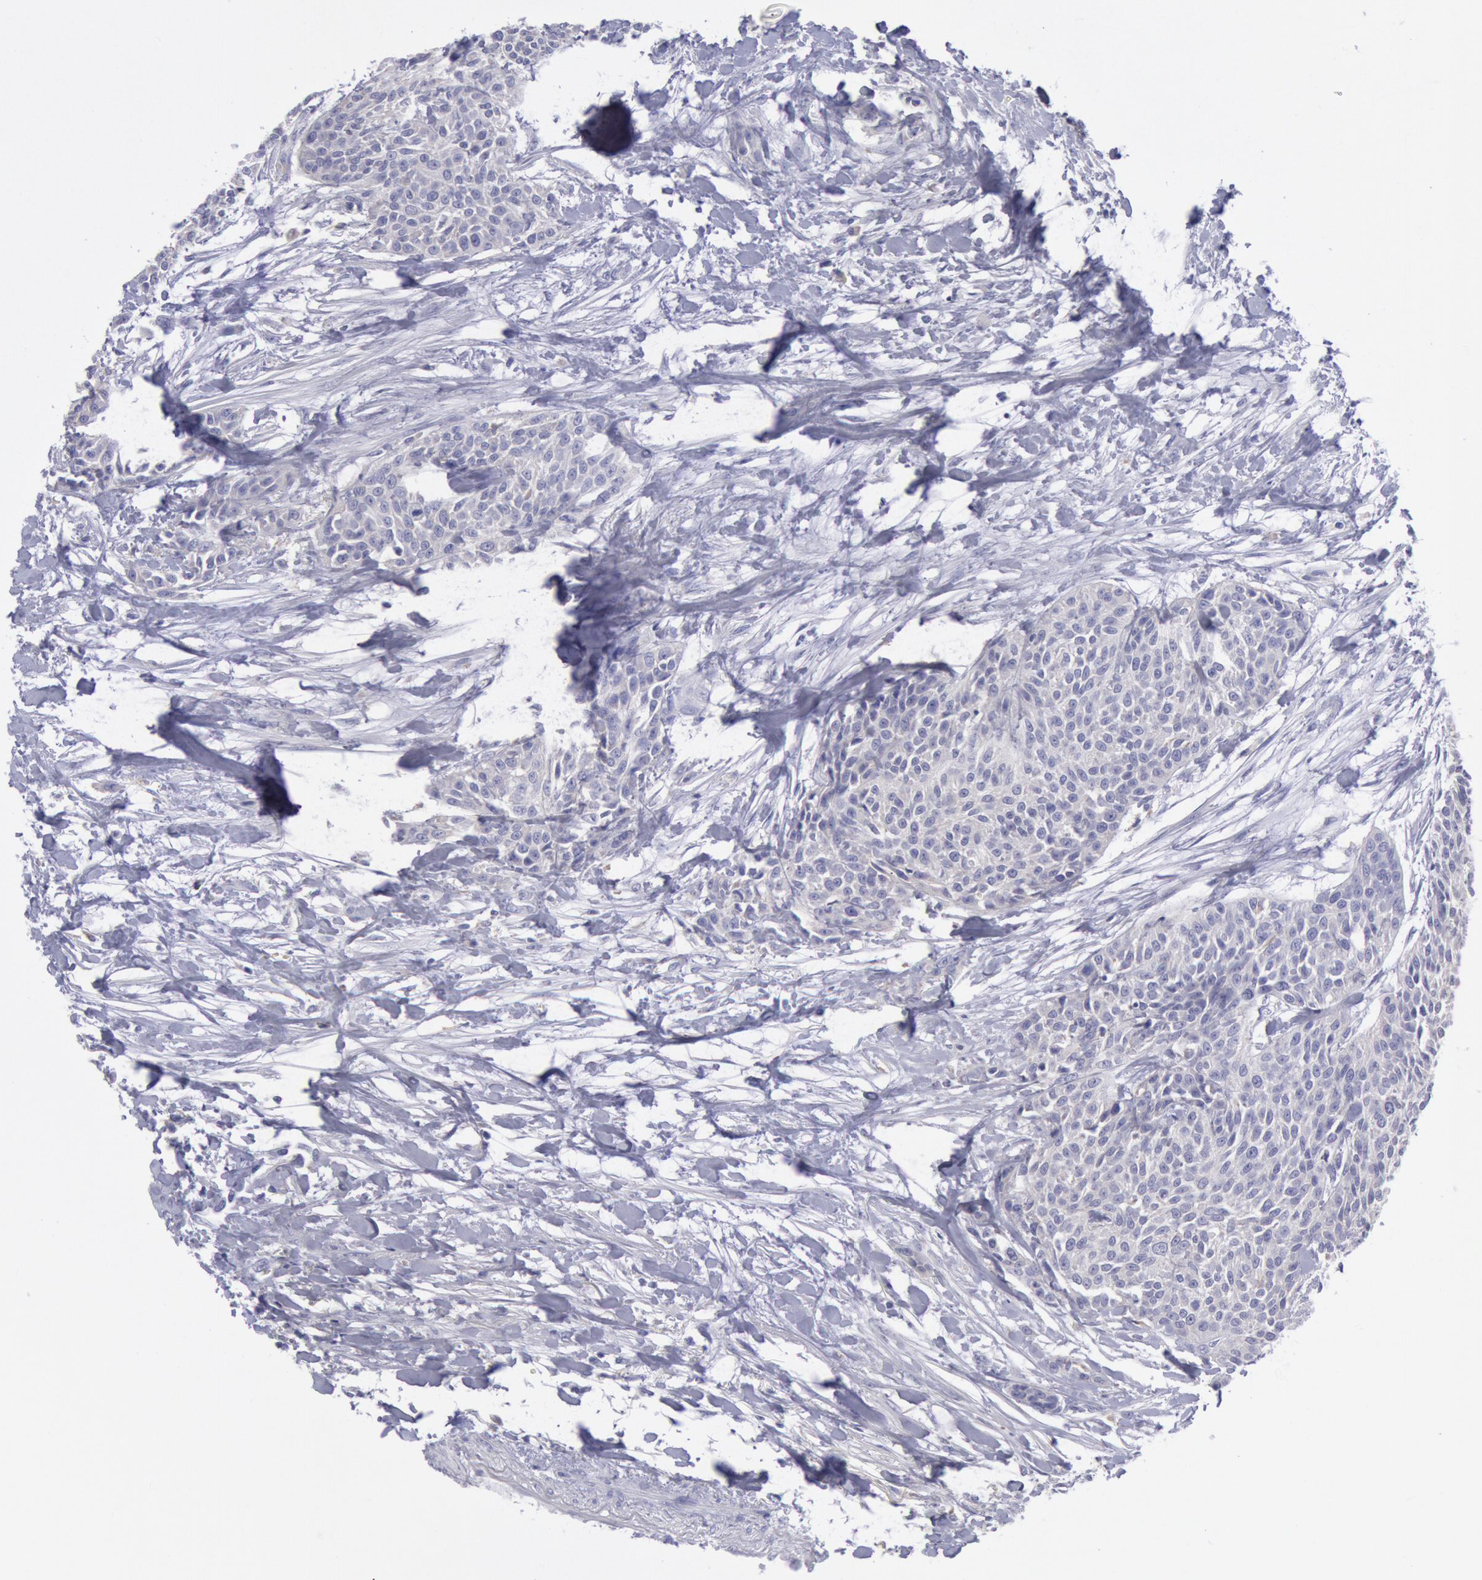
{"staining": {"intensity": "negative", "quantity": "none", "location": "none"}, "tissue": "urothelial cancer", "cell_type": "Tumor cells", "image_type": "cancer", "snomed": [{"axis": "morphology", "description": "Urothelial carcinoma, High grade"}, {"axis": "topography", "description": "Urinary bladder"}], "caption": "Tumor cells show no significant staining in urothelial cancer.", "gene": "MYH7", "patient": {"sex": "male", "age": 56}}